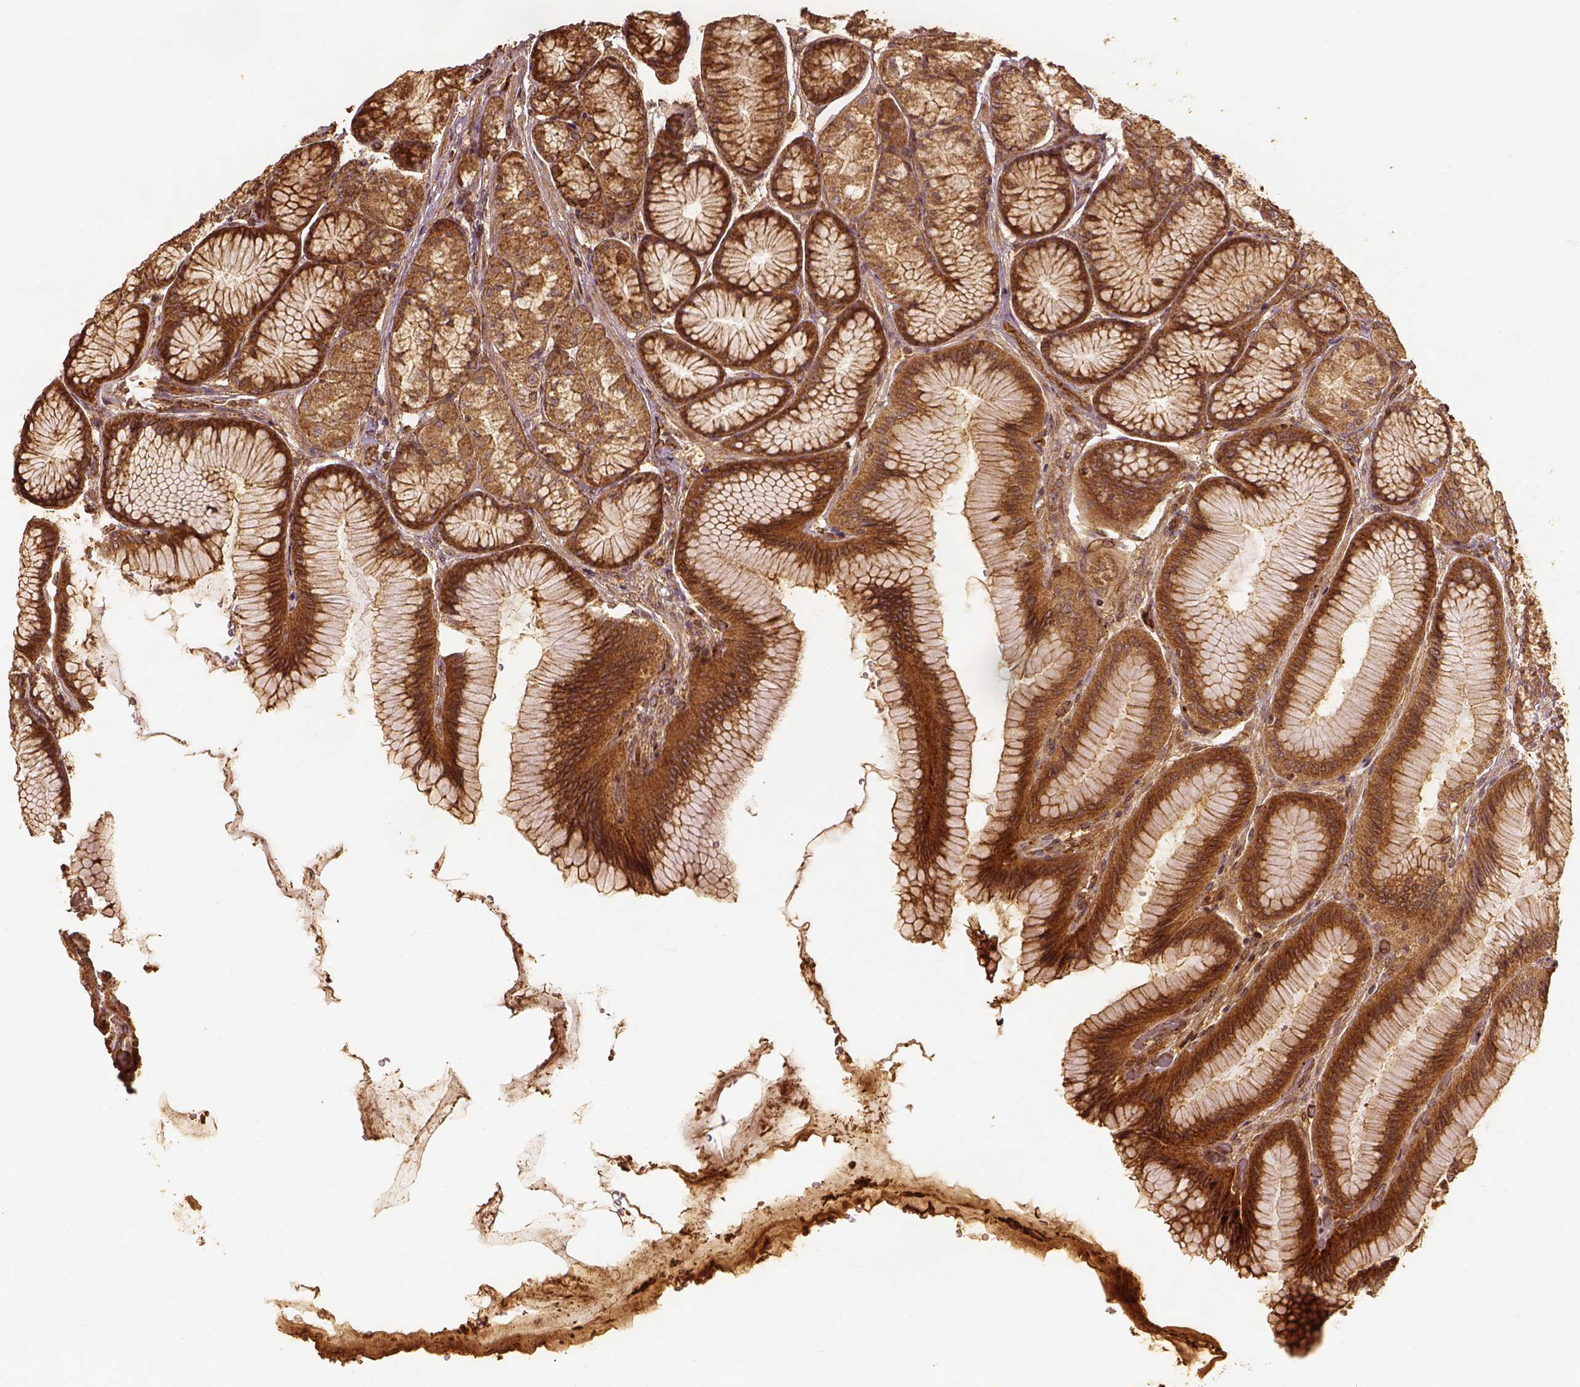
{"staining": {"intensity": "strong", "quantity": ">75%", "location": "cytoplasmic/membranous"}, "tissue": "stomach", "cell_type": "Glandular cells", "image_type": "normal", "snomed": [{"axis": "morphology", "description": "Normal tissue, NOS"}, {"axis": "morphology", "description": "Adenocarcinoma, NOS"}, {"axis": "morphology", "description": "Adenocarcinoma, High grade"}, {"axis": "topography", "description": "Stomach, upper"}, {"axis": "topography", "description": "Stomach"}], "caption": "This micrograph shows normal stomach stained with immunohistochemistry to label a protein in brown. The cytoplasmic/membranous of glandular cells show strong positivity for the protein. Nuclei are counter-stained blue.", "gene": "VEGFA", "patient": {"sex": "female", "age": 65}}